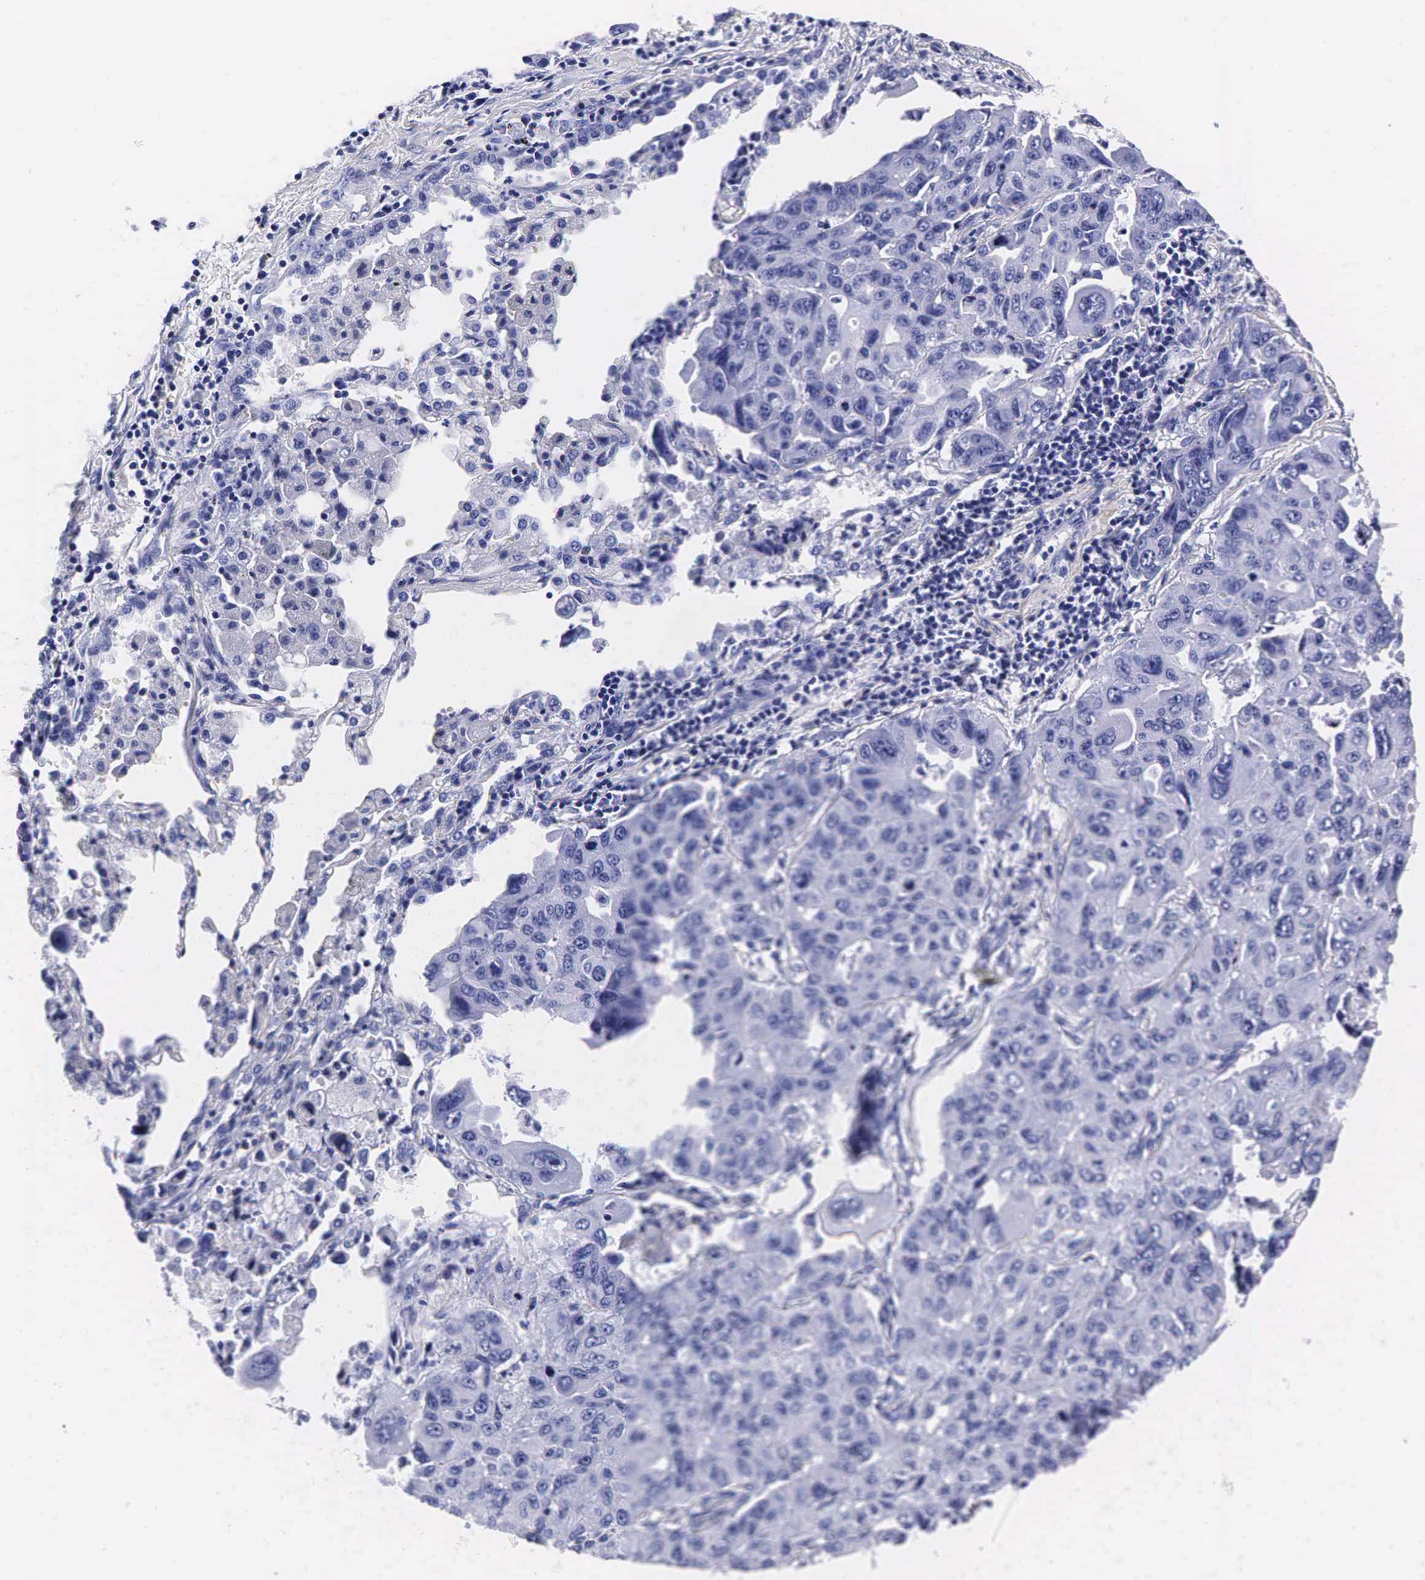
{"staining": {"intensity": "negative", "quantity": "none", "location": "none"}, "tissue": "lung cancer", "cell_type": "Tumor cells", "image_type": "cancer", "snomed": [{"axis": "morphology", "description": "Adenocarcinoma, NOS"}, {"axis": "topography", "description": "Lung"}], "caption": "Lung adenocarcinoma stained for a protein using immunohistochemistry (IHC) shows no staining tumor cells.", "gene": "KLK3", "patient": {"sex": "male", "age": 64}}